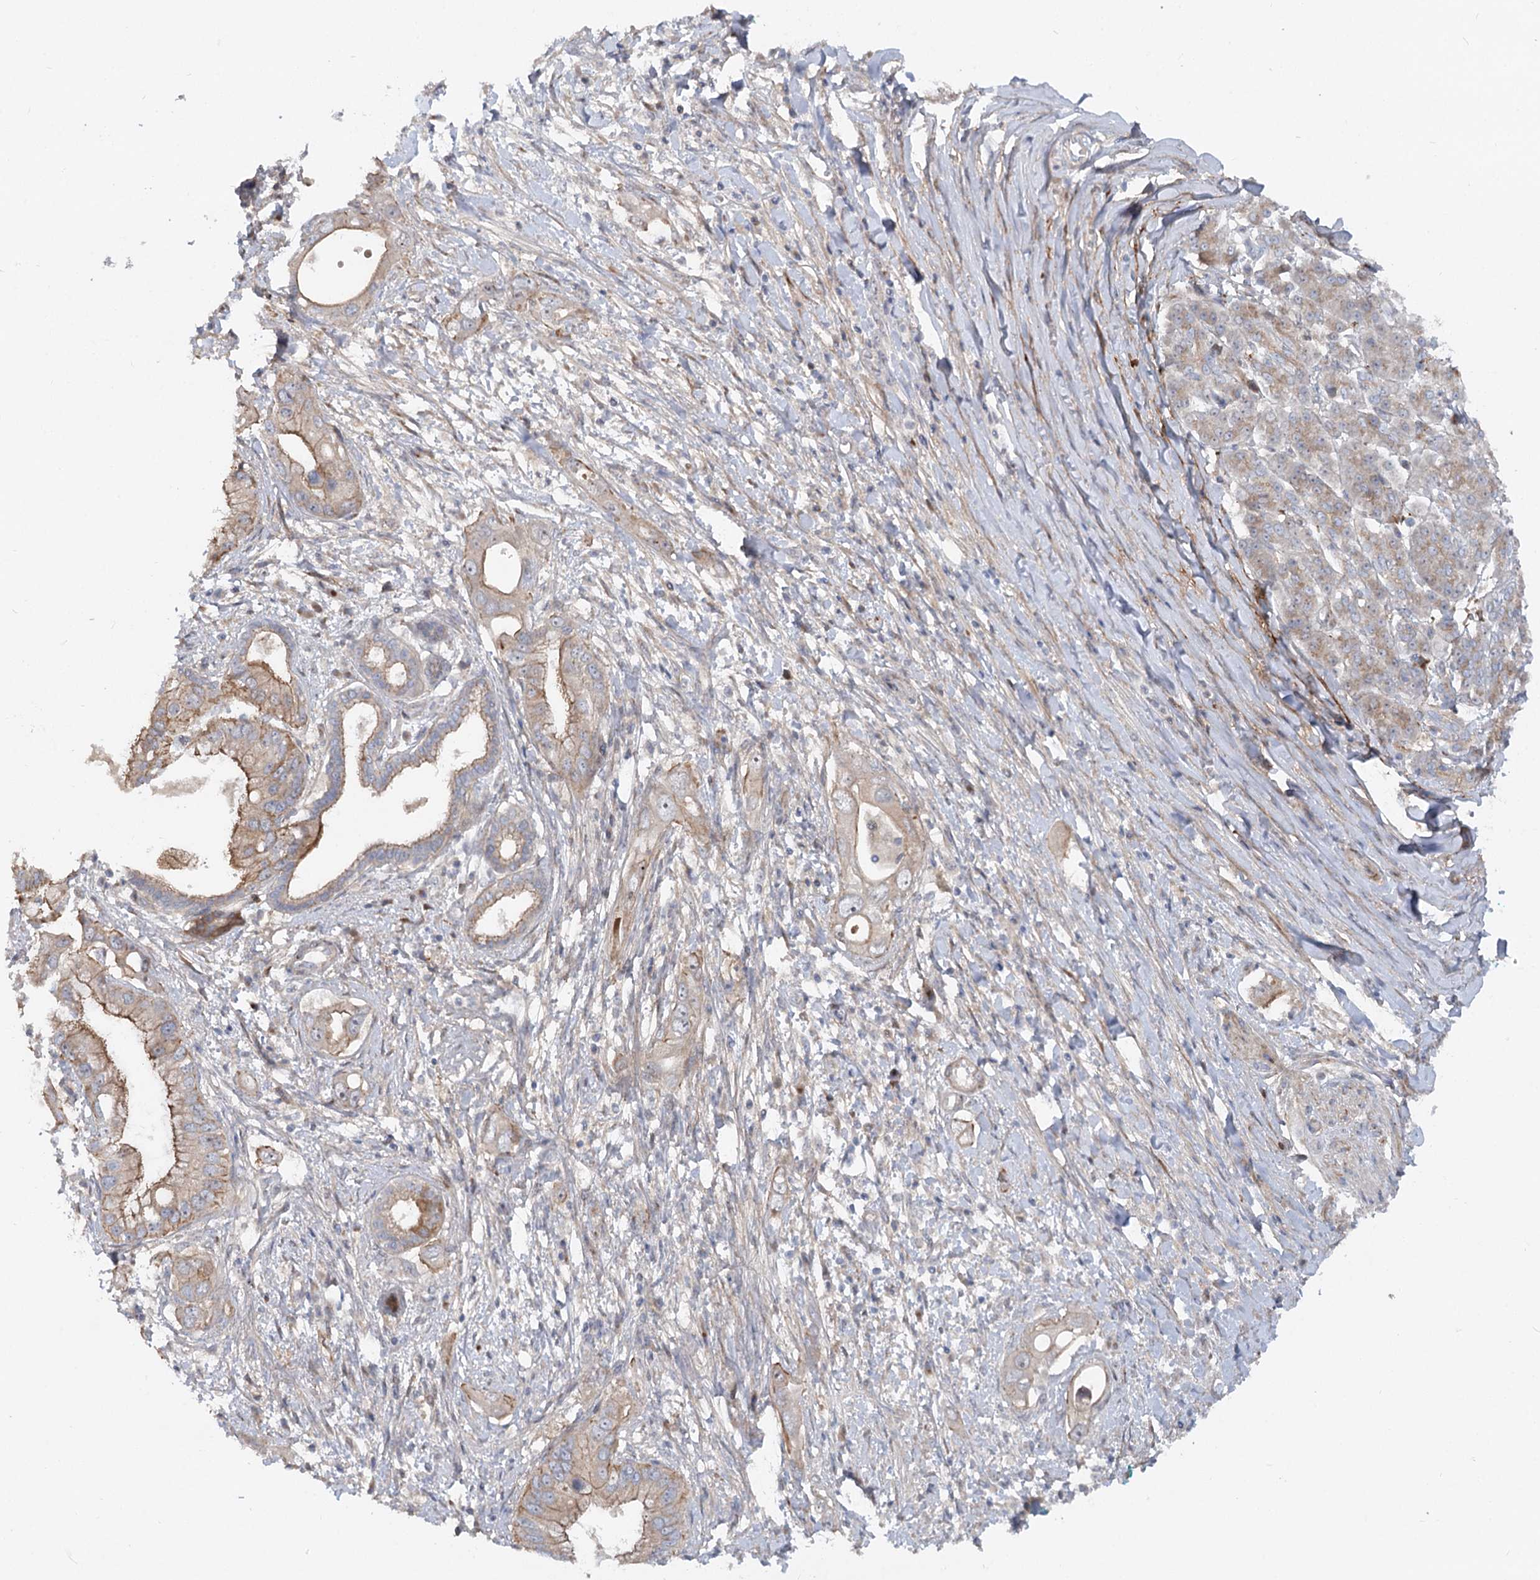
{"staining": {"intensity": "moderate", "quantity": "<25%", "location": "cytoplasmic/membranous"}, "tissue": "pancreatic cancer", "cell_type": "Tumor cells", "image_type": "cancer", "snomed": [{"axis": "morphology", "description": "Inflammation, NOS"}, {"axis": "morphology", "description": "Adenocarcinoma, NOS"}, {"axis": "topography", "description": "Pancreas"}], "caption": "Protein expression analysis of pancreatic adenocarcinoma shows moderate cytoplasmic/membranous staining in approximately <25% of tumor cells.", "gene": "FGF19", "patient": {"sex": "female", "age": 56}}